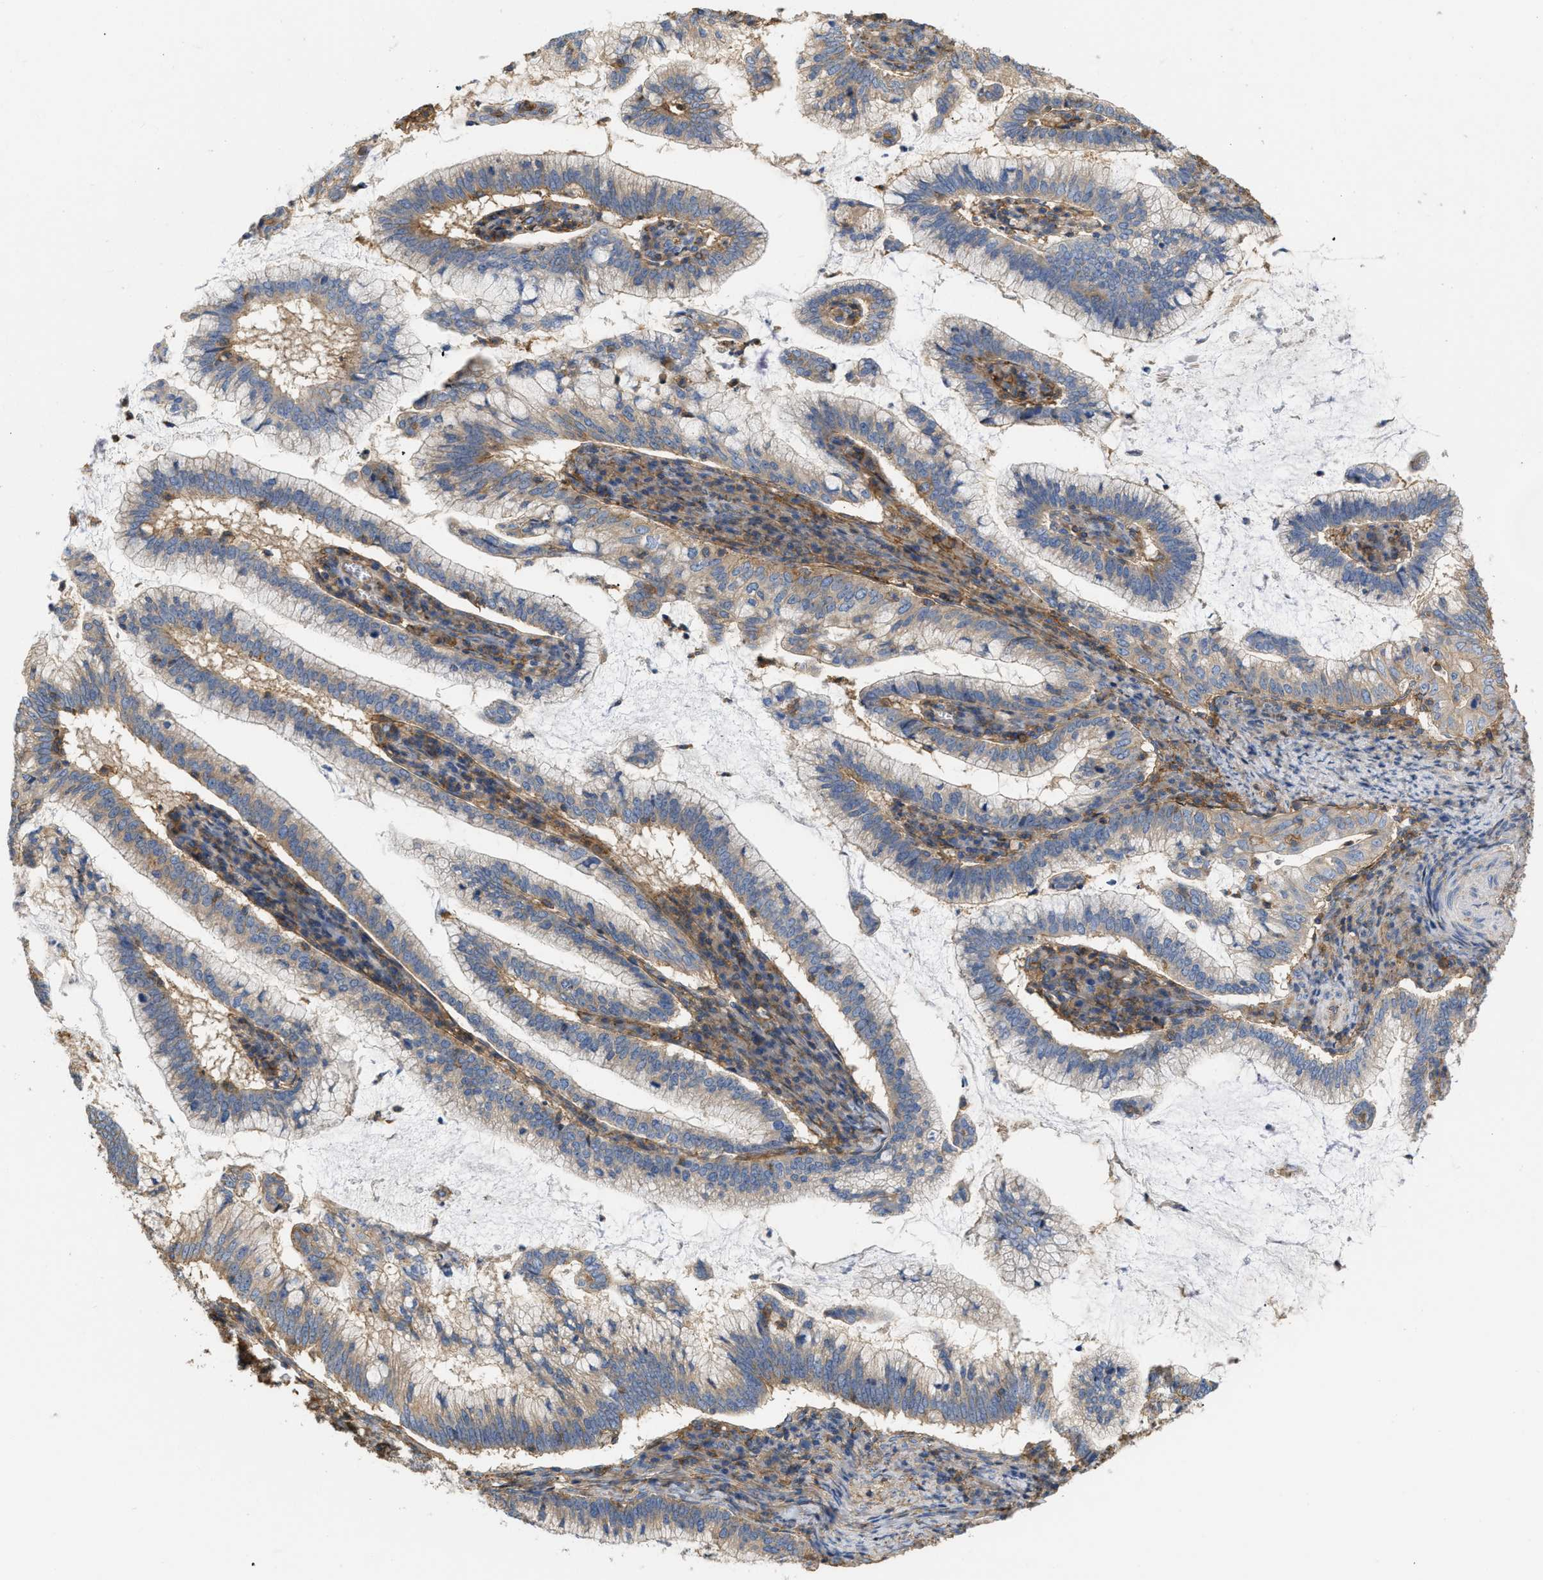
{"staining": {"intensity": "moderate", "quantity": "25%-75%", "location": "cytoplasmic/membranous"}, "tissue": "cervical cancer", "cell_type": "Tumor cells", "image_type": "cancer", "snomed": [{"axis": "morphology", "description": "Adenocarcinoma, NOS"}, {"axis": "topography", "description": "Cervix"}], "caption": "DAB (3,3'-diaminobenzidine) immunohistochemical staining of human adenocarcinoma (cervical) reveals moderate cytoplasmic/membranous protein positivity in about 25%-75% of tumor cells. (DAB (3,3'-diaminobenzidine) IHC, brown staining for protein, blue staining for nuclei).", "gene": "GNB4", "patient": {"sex": "female", "age": 36}}